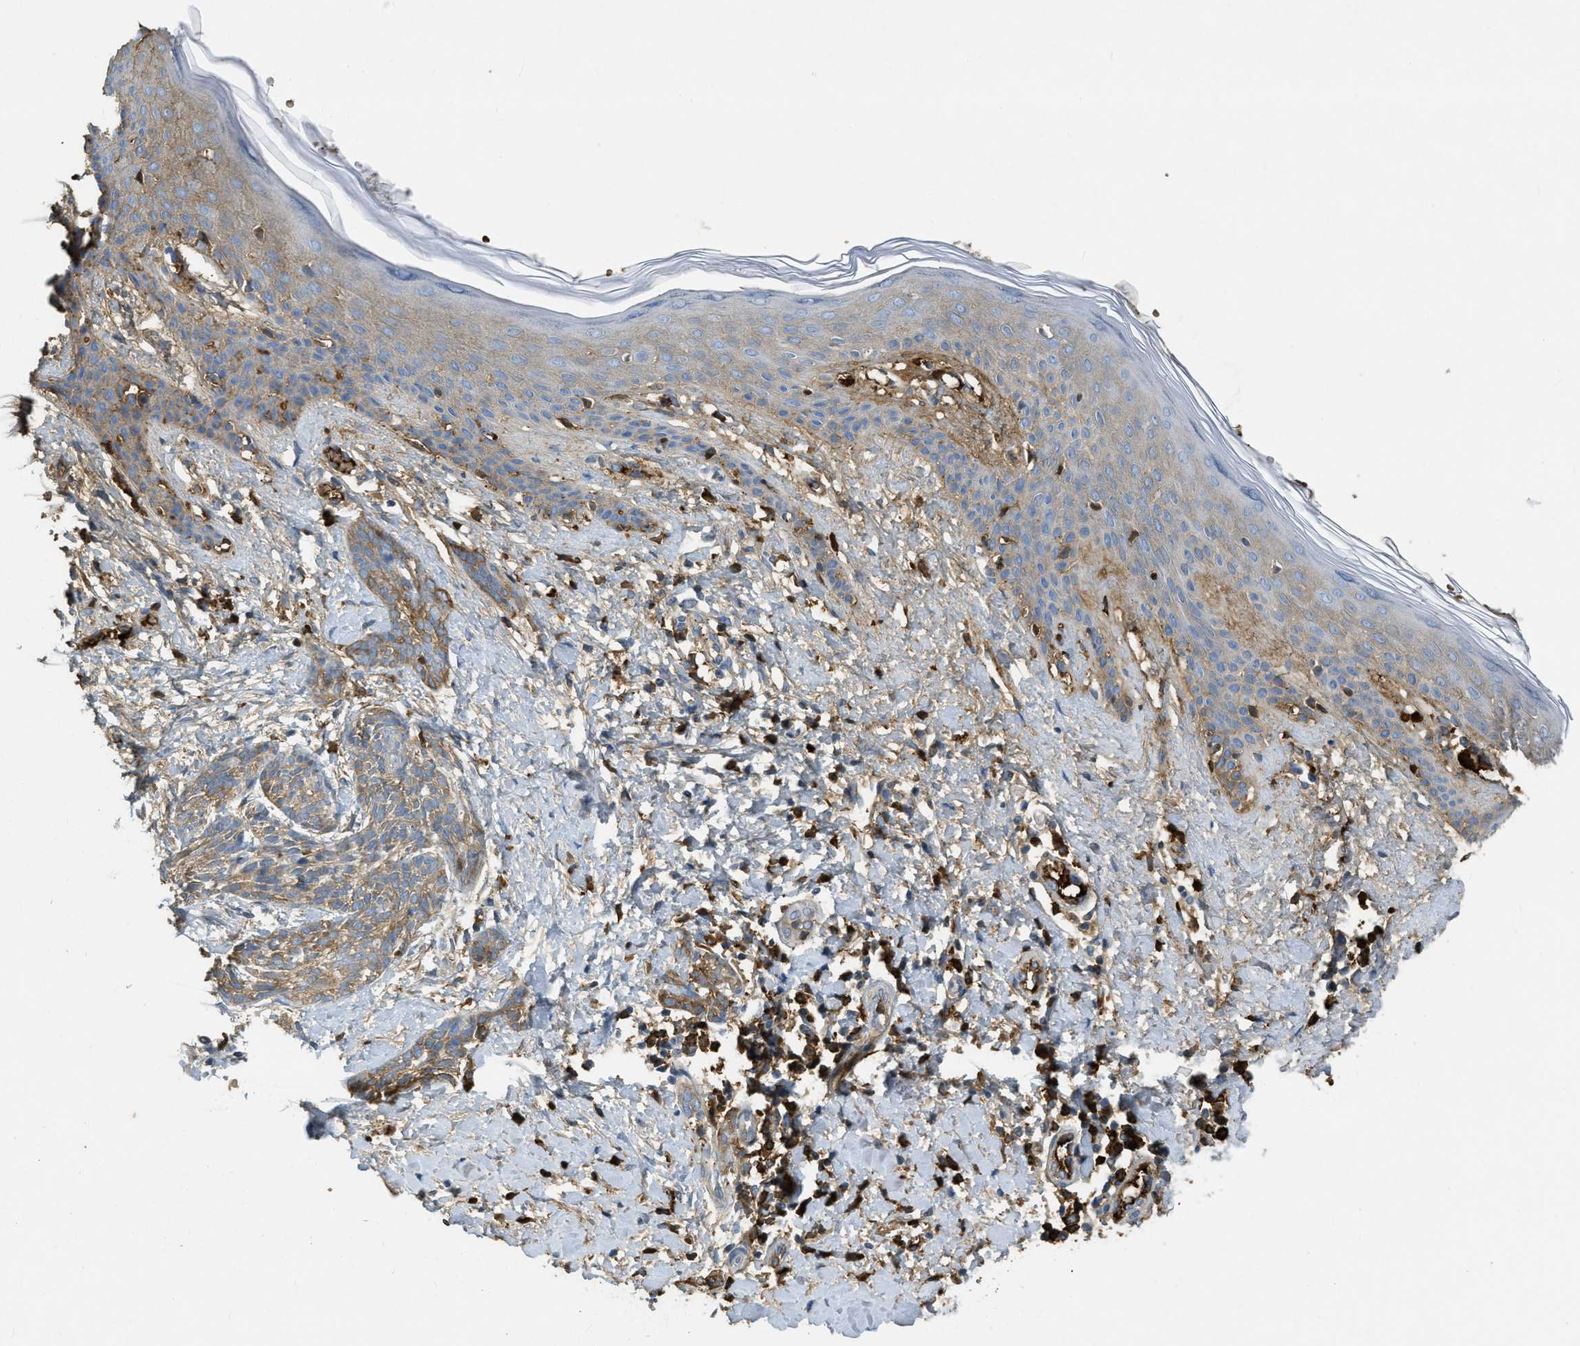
{"staining": {"intensity": "moderate", "quantity": "<25%", "location": "cytoplasmic/membranous"}, "tissue": "skin cancer", "cell_type": "Tumor cells", "image_type": "cancer", "snomed": [{"axis": "morphology", "description": "Basal cell carcinoma"}, {"axis": "topography", "description": "Skin"}], "caption": "Protein staining reveals moderate cytoplasmic/membranous staining in about <25% of tumor cells in skin basal cell carcinoma. Using DAB (brown) and hematoxylin (blue) stains, captured at high magnification using brightfield microscopy.", "gene": "PRTN3", "patient": {"sex": "female", "age": 59}}